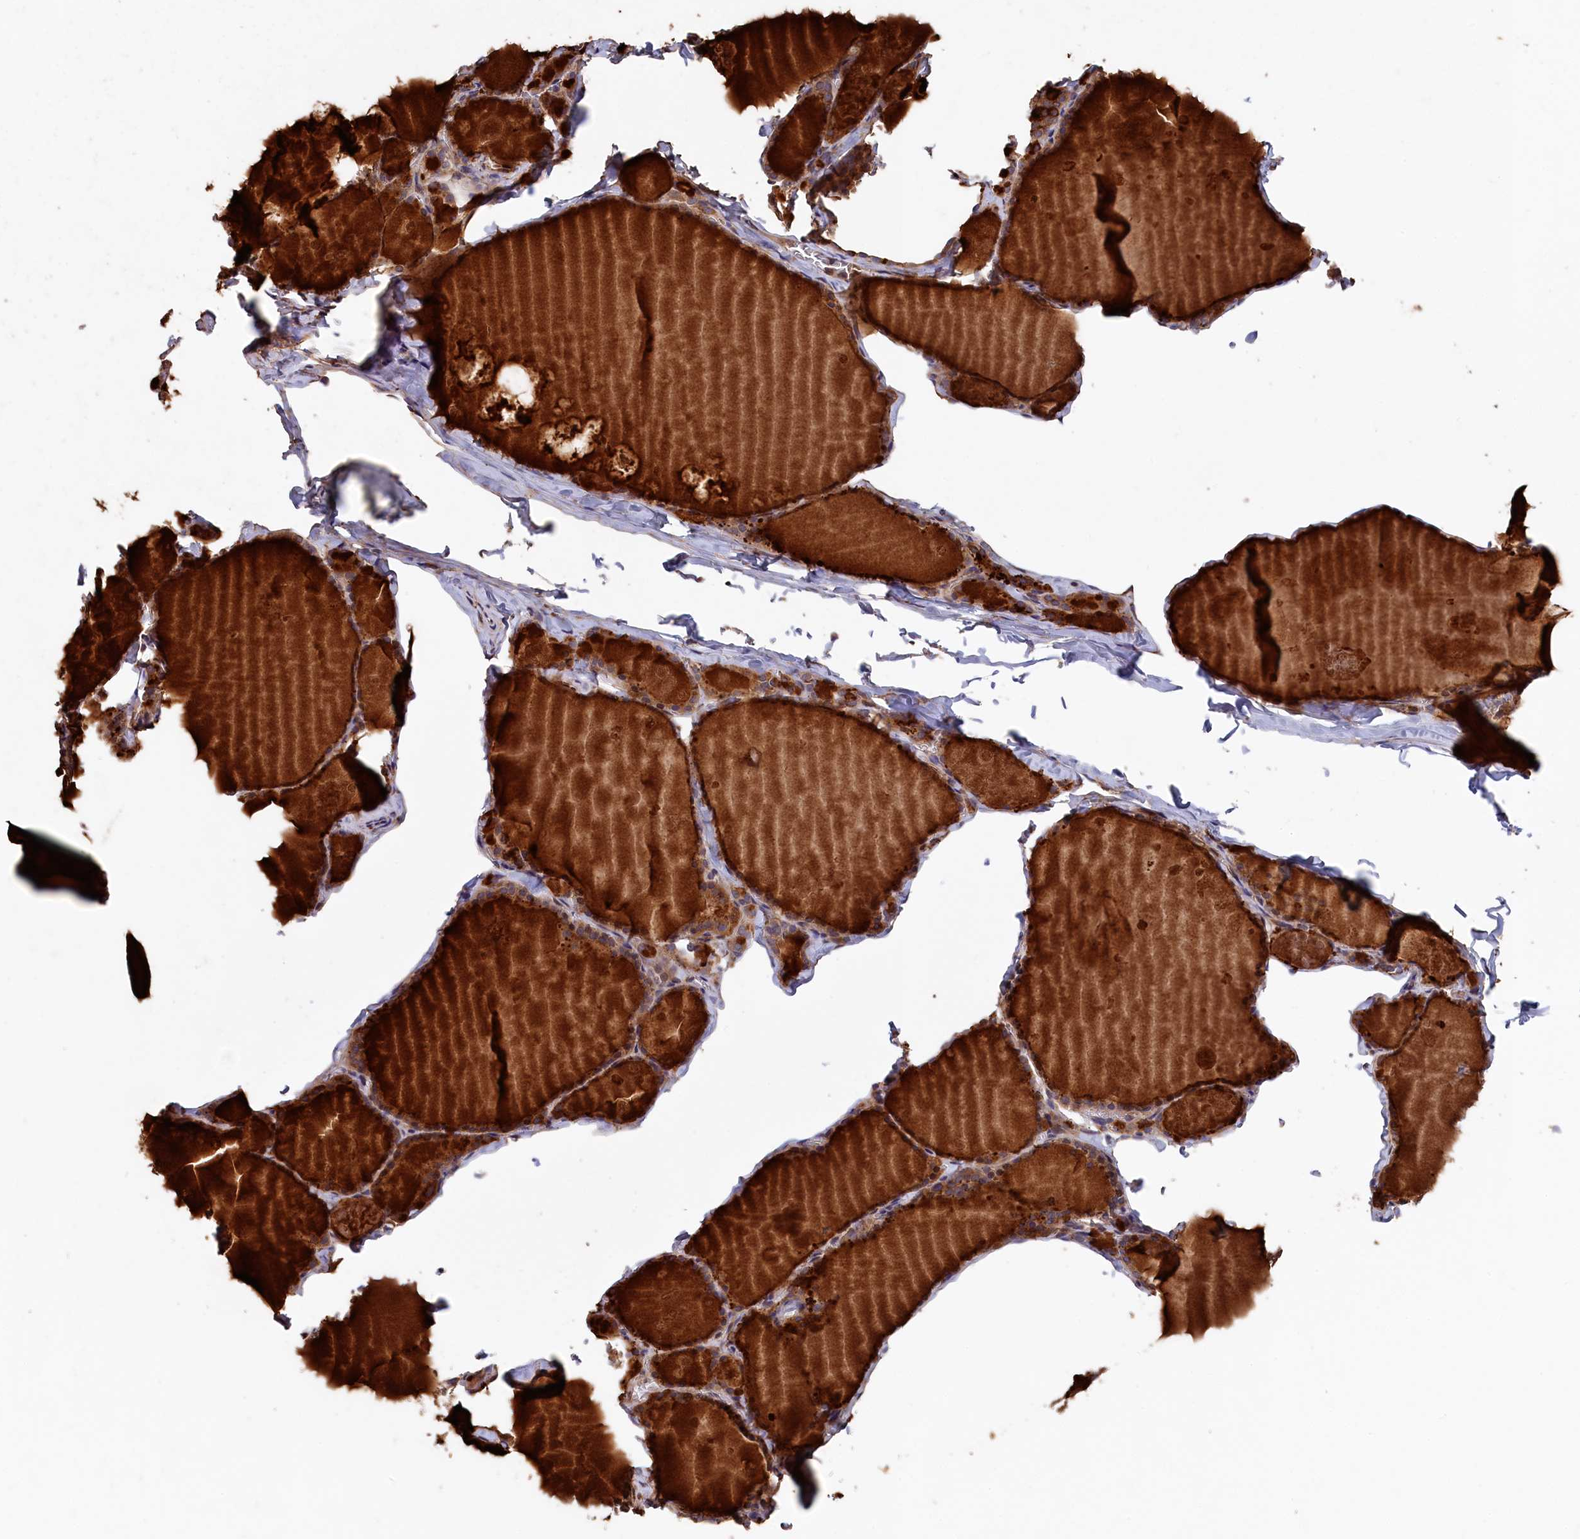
{"staining": {"intensity": "strong", "quantity": "25%-75%", "location": "cytoplasmic/membranous"}, "tissue": "thyroid gland", "cell_type": "Glandular cells", "image_type": "normal", "snomed": [{"axis": "morphology", "description": "Normal tissue, NOS"}, {"axis": "topography", "description": "Thyroid gland"}], "caption": "A brown stain labels strong cytoplasmic/membranous positivity of a protein in glandular cells of normal human thyroid gland.", "gene": "GREB1L", "patient": {"sex": "male", "age": 56}}